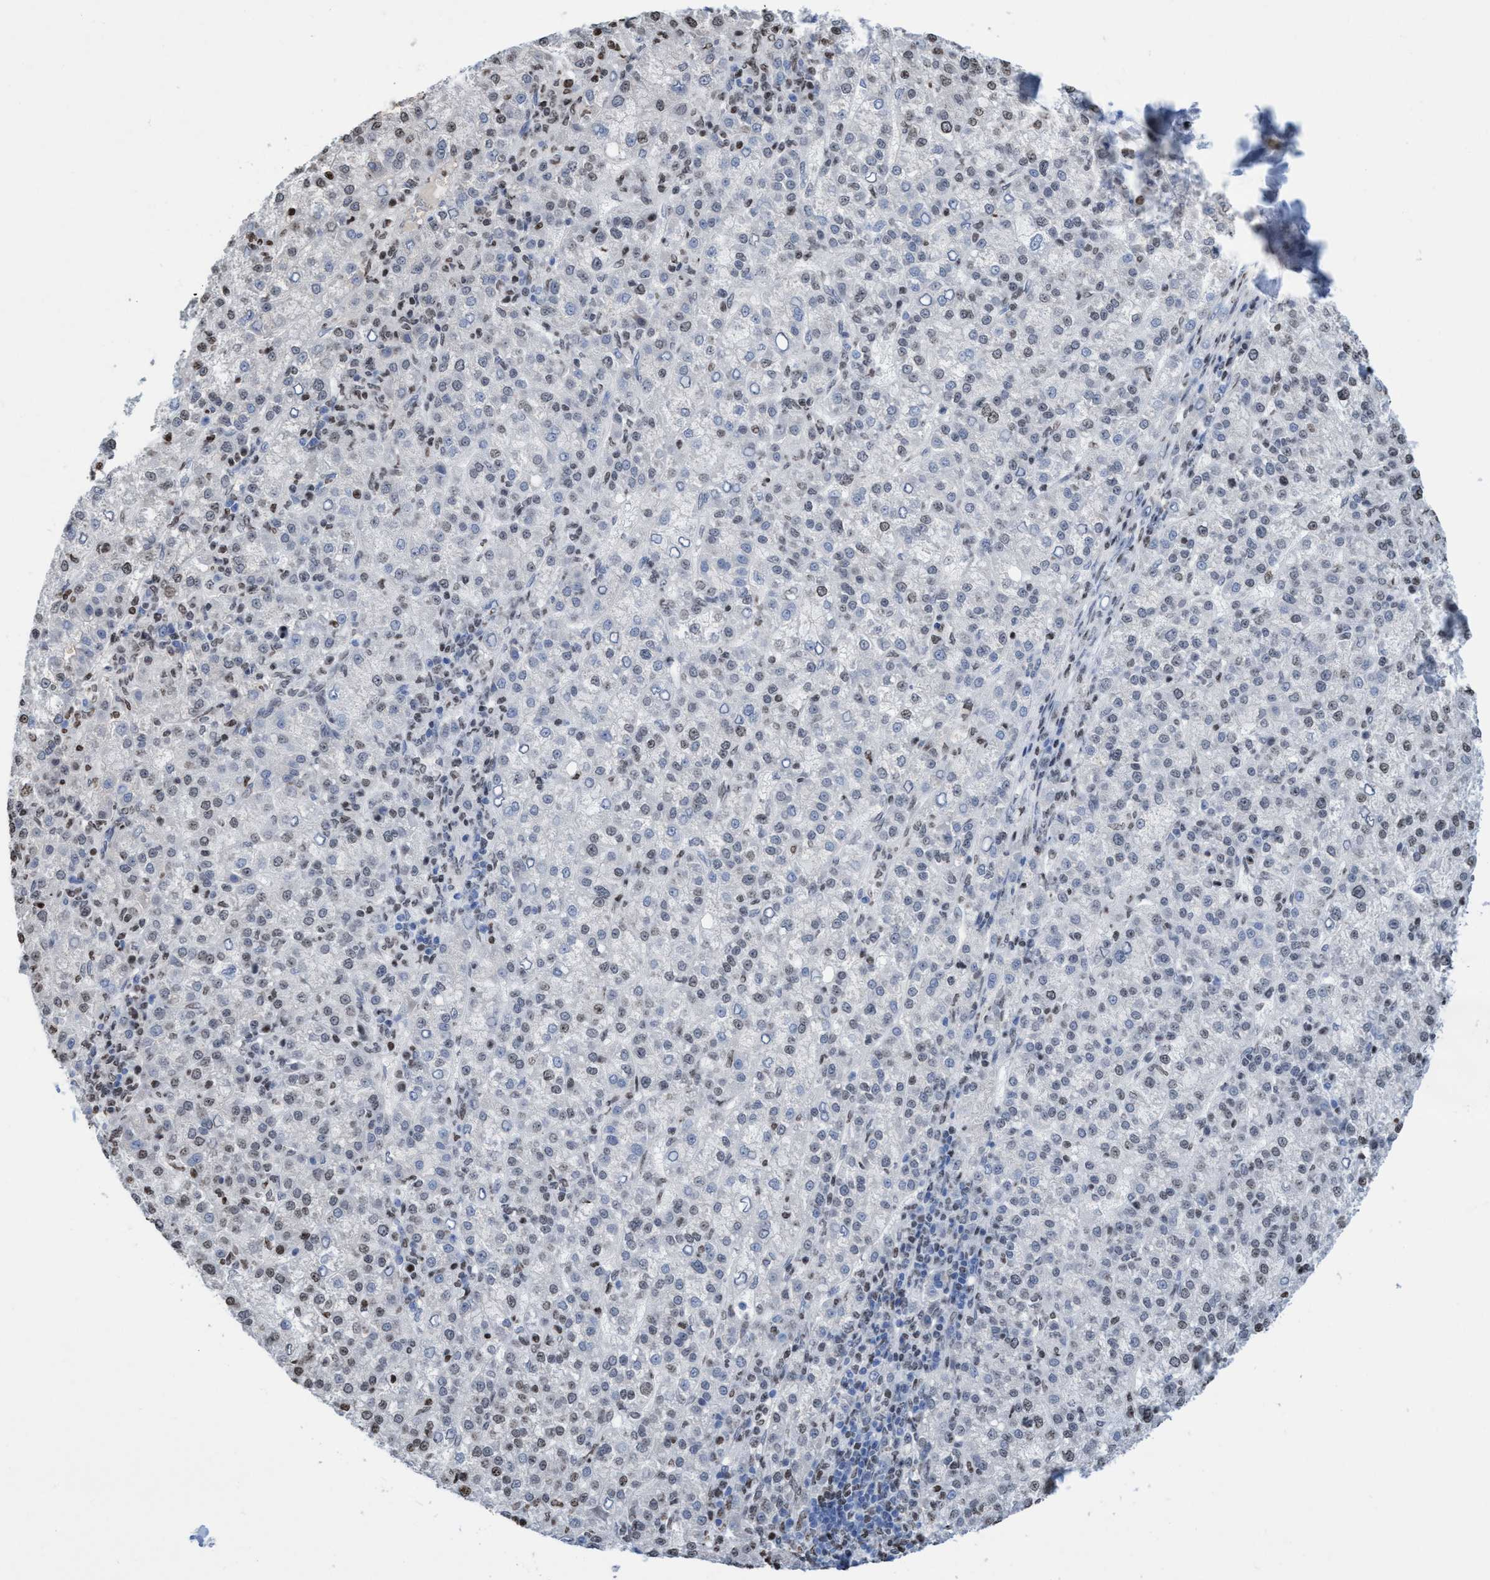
{"staining": {"intensity": "weak", "quantity": "25%-75%", "location": "nuclear"}, "tissue": "liver cancer", "cell_type": "Tumor cells", "image_type": "cancer", "snomed": [{"axis": "morphology", "description": "Carcinoma, Hepatocellular, NOS"}, {"axis": "topography", "description": "Liver"}], "caption": "An IHC image of tumor tissue is shown. Protein staining in brown shows weak nuclear positivity in liver cancer (hepatocellular carcinoma) within tumor cells.", "gene": "CBX2", "patient": {"sex": "female", "age": 58}}